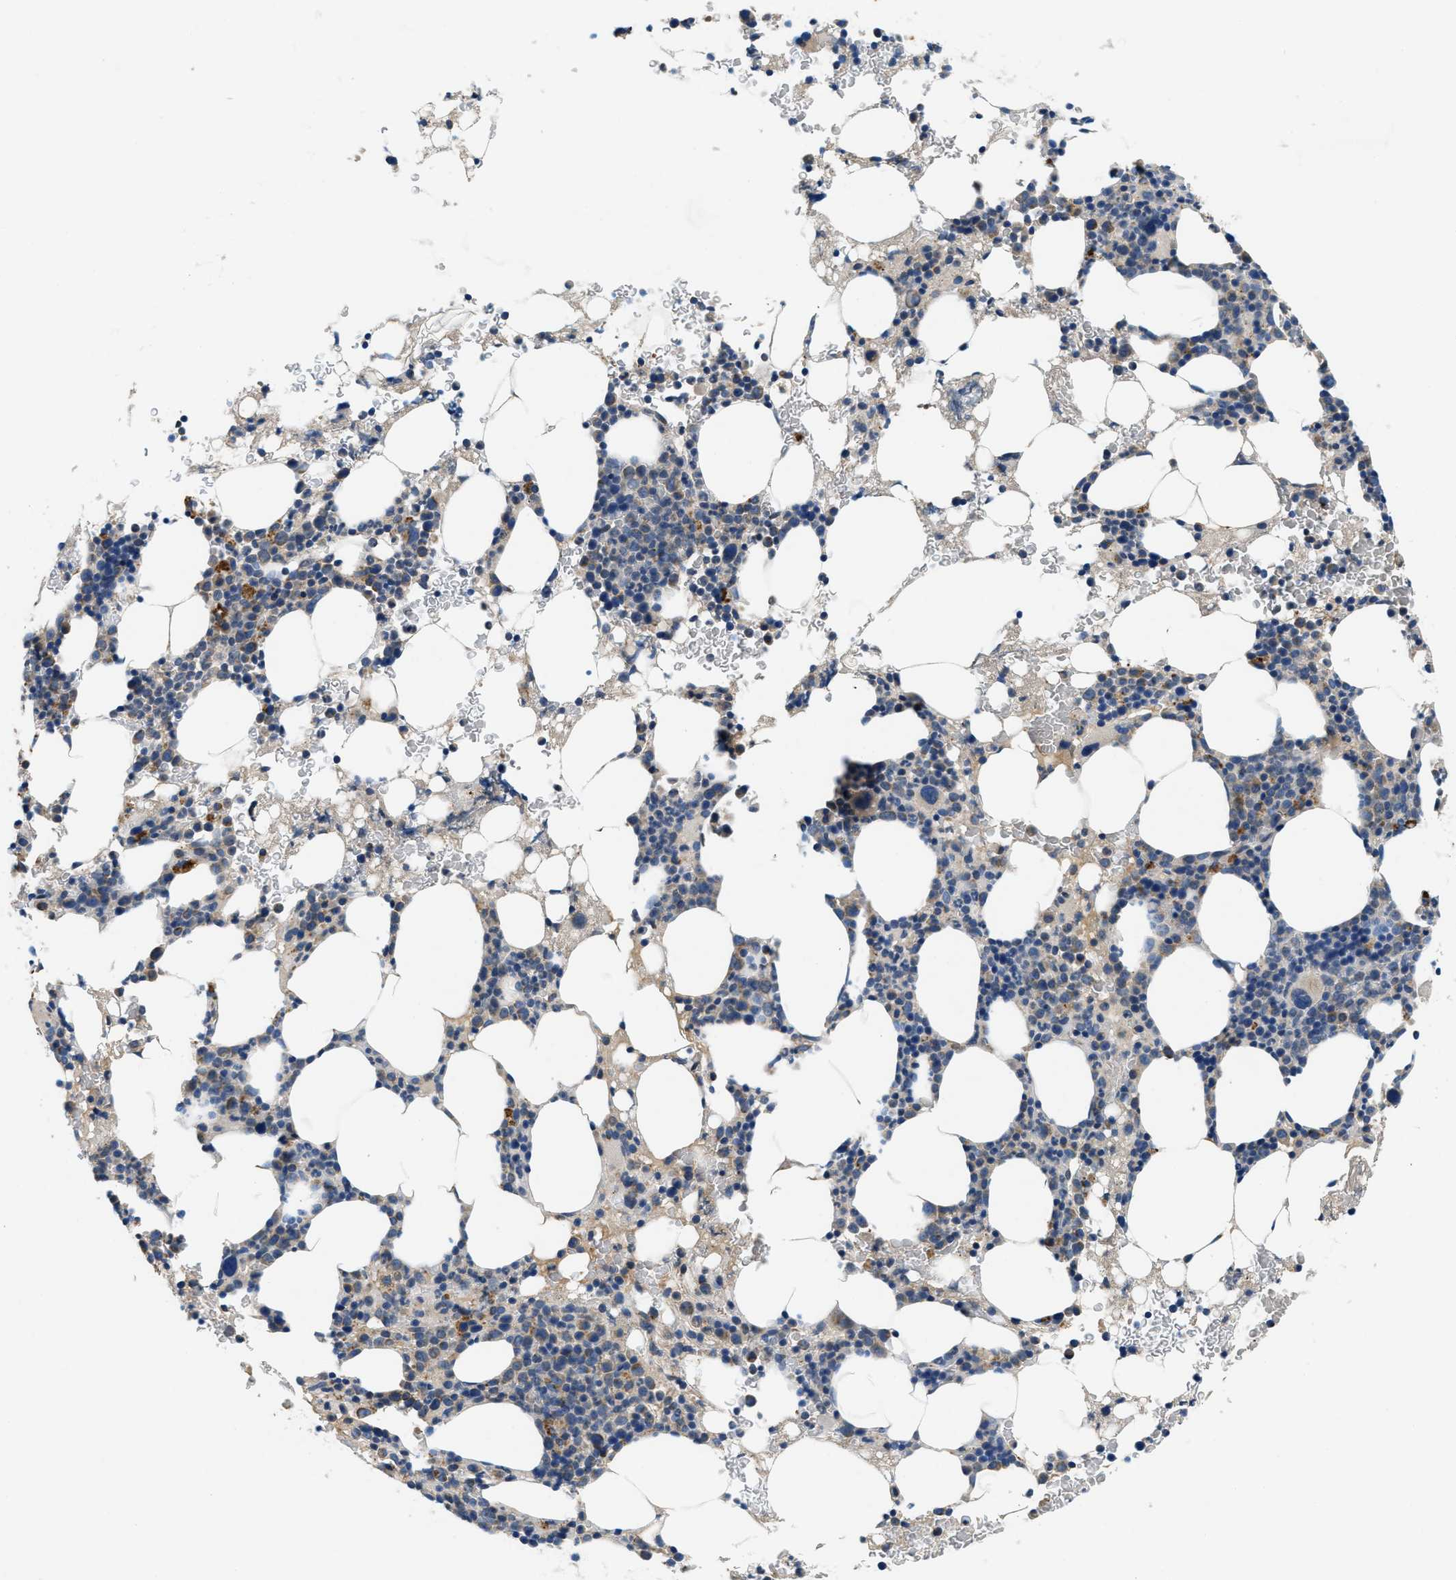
{"staining": {"intensity": "weak", "quantity": "<25%", "location": "cytoplasmic/membranous"}, "tissue": "bone marrow", "cell_type": "Hematopoietic cells", "image_type": "normal", "snomed": [{"axis": "morphology", "description": "Normal tissue, NOS"}, {"axis": "morphology", "description": "Inflammation, NOS"}, {"axis": "topography", "description": "Bone marrow"}], "caption": "The photomicrograph reveals no significant positivity in hematopoietic cells of bone marrow. (DAB IHC with hematoxylin counter stain).", "gene": "PNKD", "patient": {"sex": "female", "age": 84}}